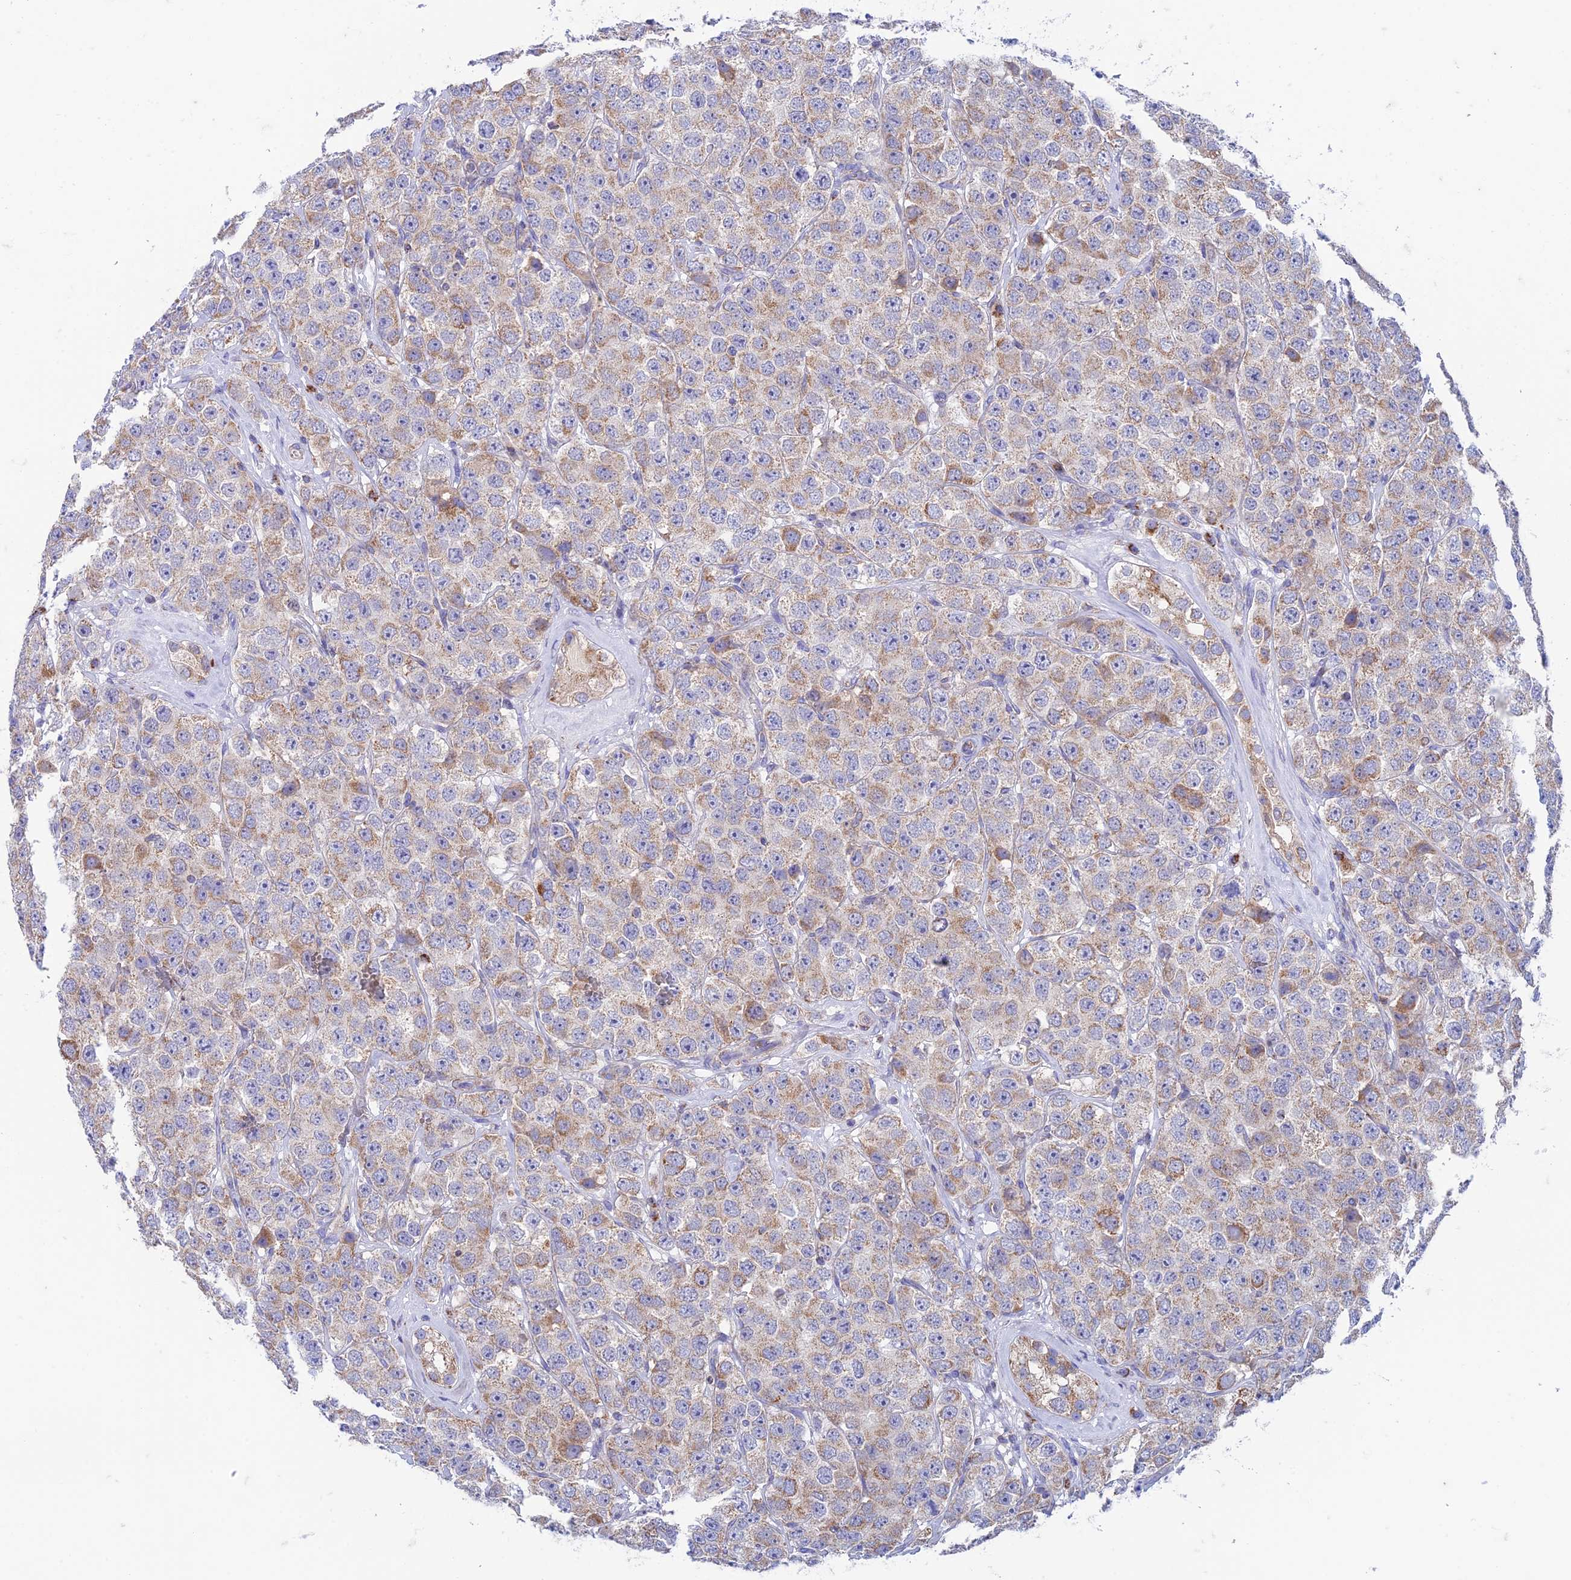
{"staining": {"intensity": "weak", "quantity": ">75%", "location": "cytoplasmic/membranous"}, "tissue": "testis cancer", "cell_type": "Tumor cells", "image_type": "cancer", "snomed": [{"axis": "morphology", "description": "Seminoma, NOS"}, {"axis": "topography", "description": "Testis"}], "caption": "Brown immunohistochemical staining in seminoma (testis) demonstrates weak cytoplasmic/membranous expression in approximately >75% of tumor cells. Immunohistochemistry (ihc) stains the protein in brown and the nuclei are stained blue.", "gene": "ZNF181", "patient": {"sex": "male", "age": 28}}